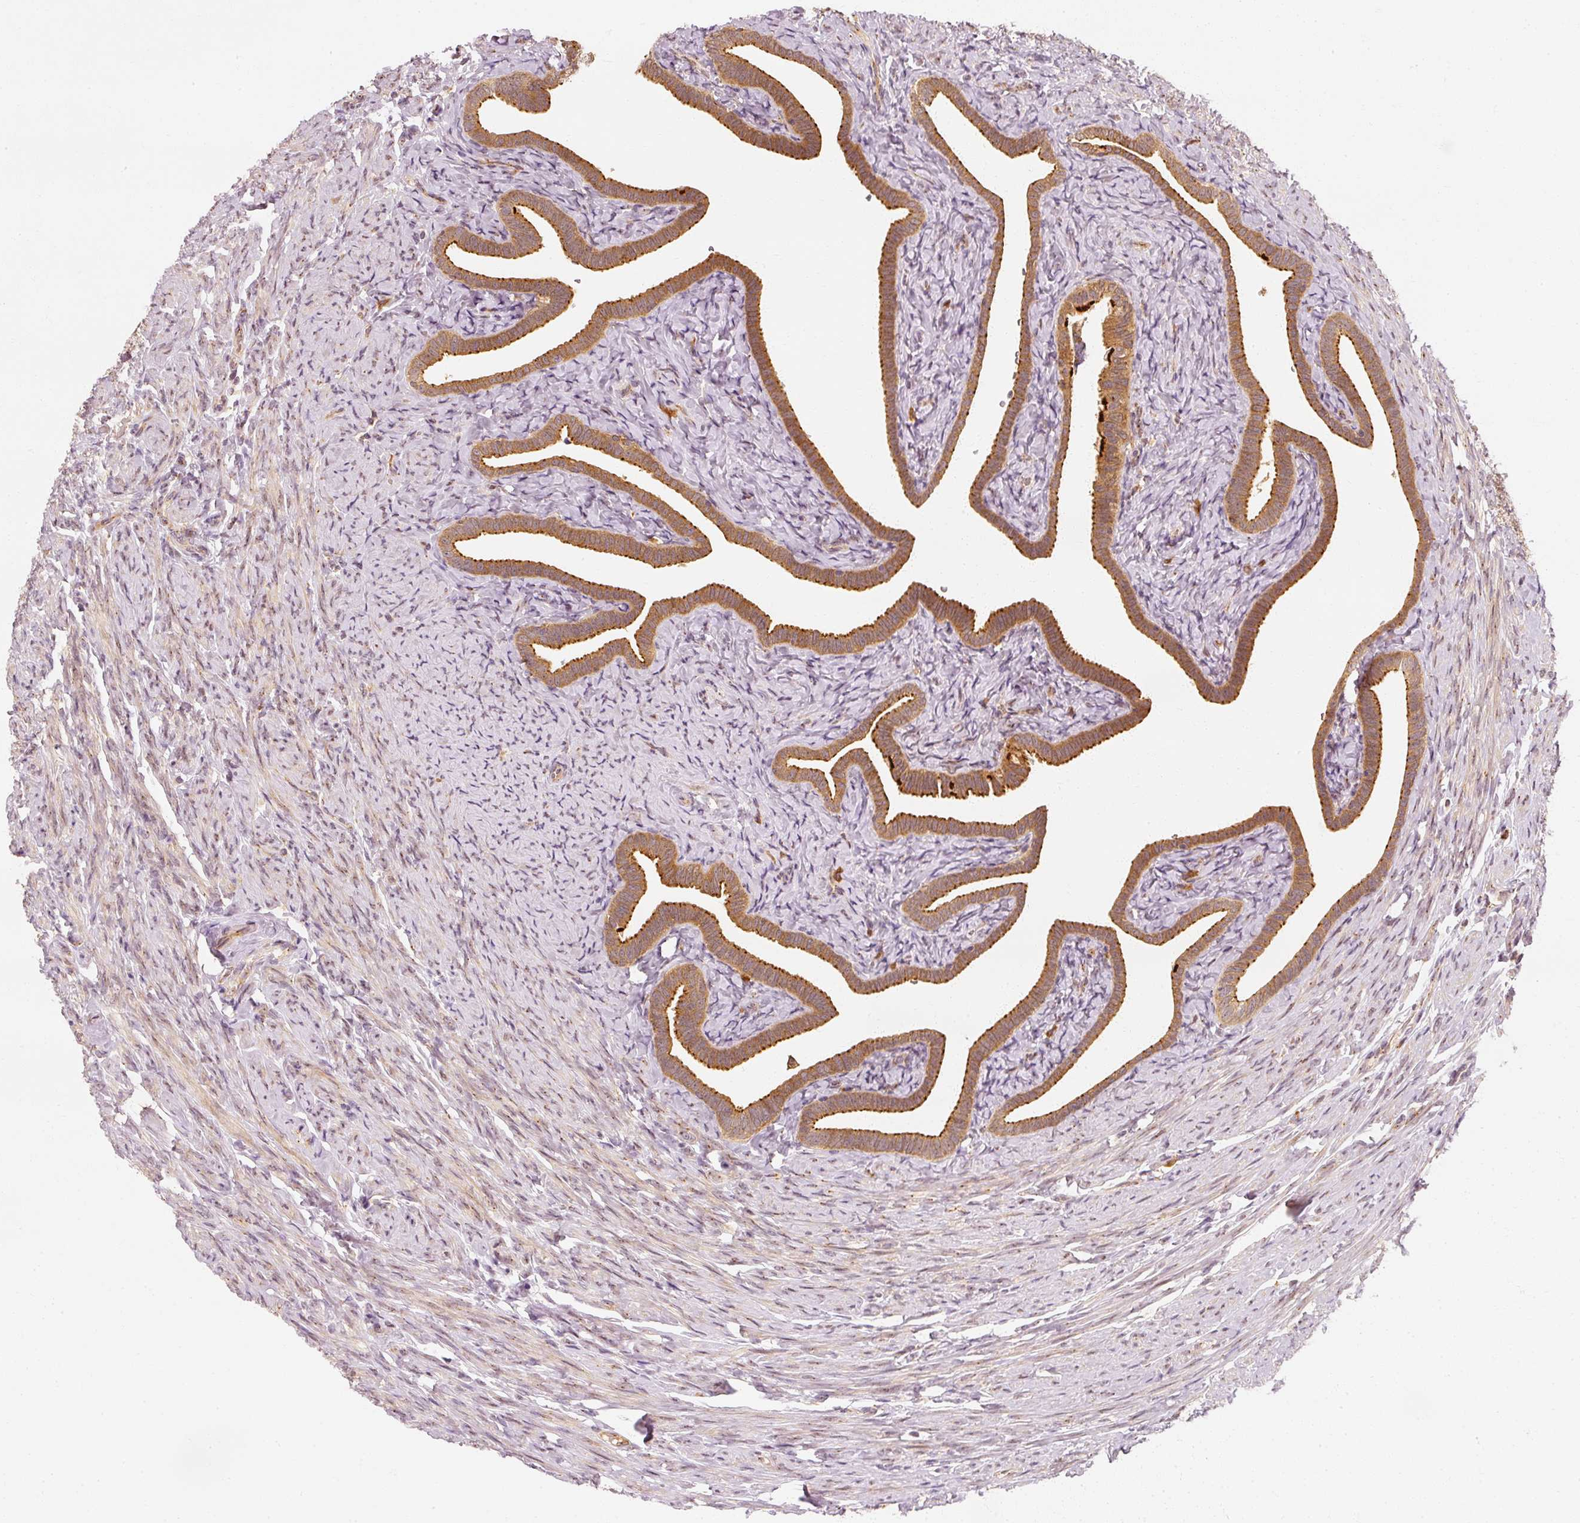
{"staining": {"intensity": "strong", "quantity": ">75%", "location": "cytoplasmic/membranous"}, "tissue": "fallopian tube", "cell_type": "Glandular cells", "image_type": "normal", "snomed": [{"axis": "morphology", "description": "Normal tissue, NOS"}, {"axis": "topography", "description": "Fallopian tube"}], "caption": "Fallopian tube stained with DAB (3,3'-diaminobenzidine) IHC shows high levels of strong cytoplasmic/membranous staining in approximately >75% of glandular cells. (DAB (3,3'-diaminobenzidine) = brown stain, brightfield microscopy at high magnification).", "gene": "EEF1A1", "patient": {"sex": "female", "age": 69}}